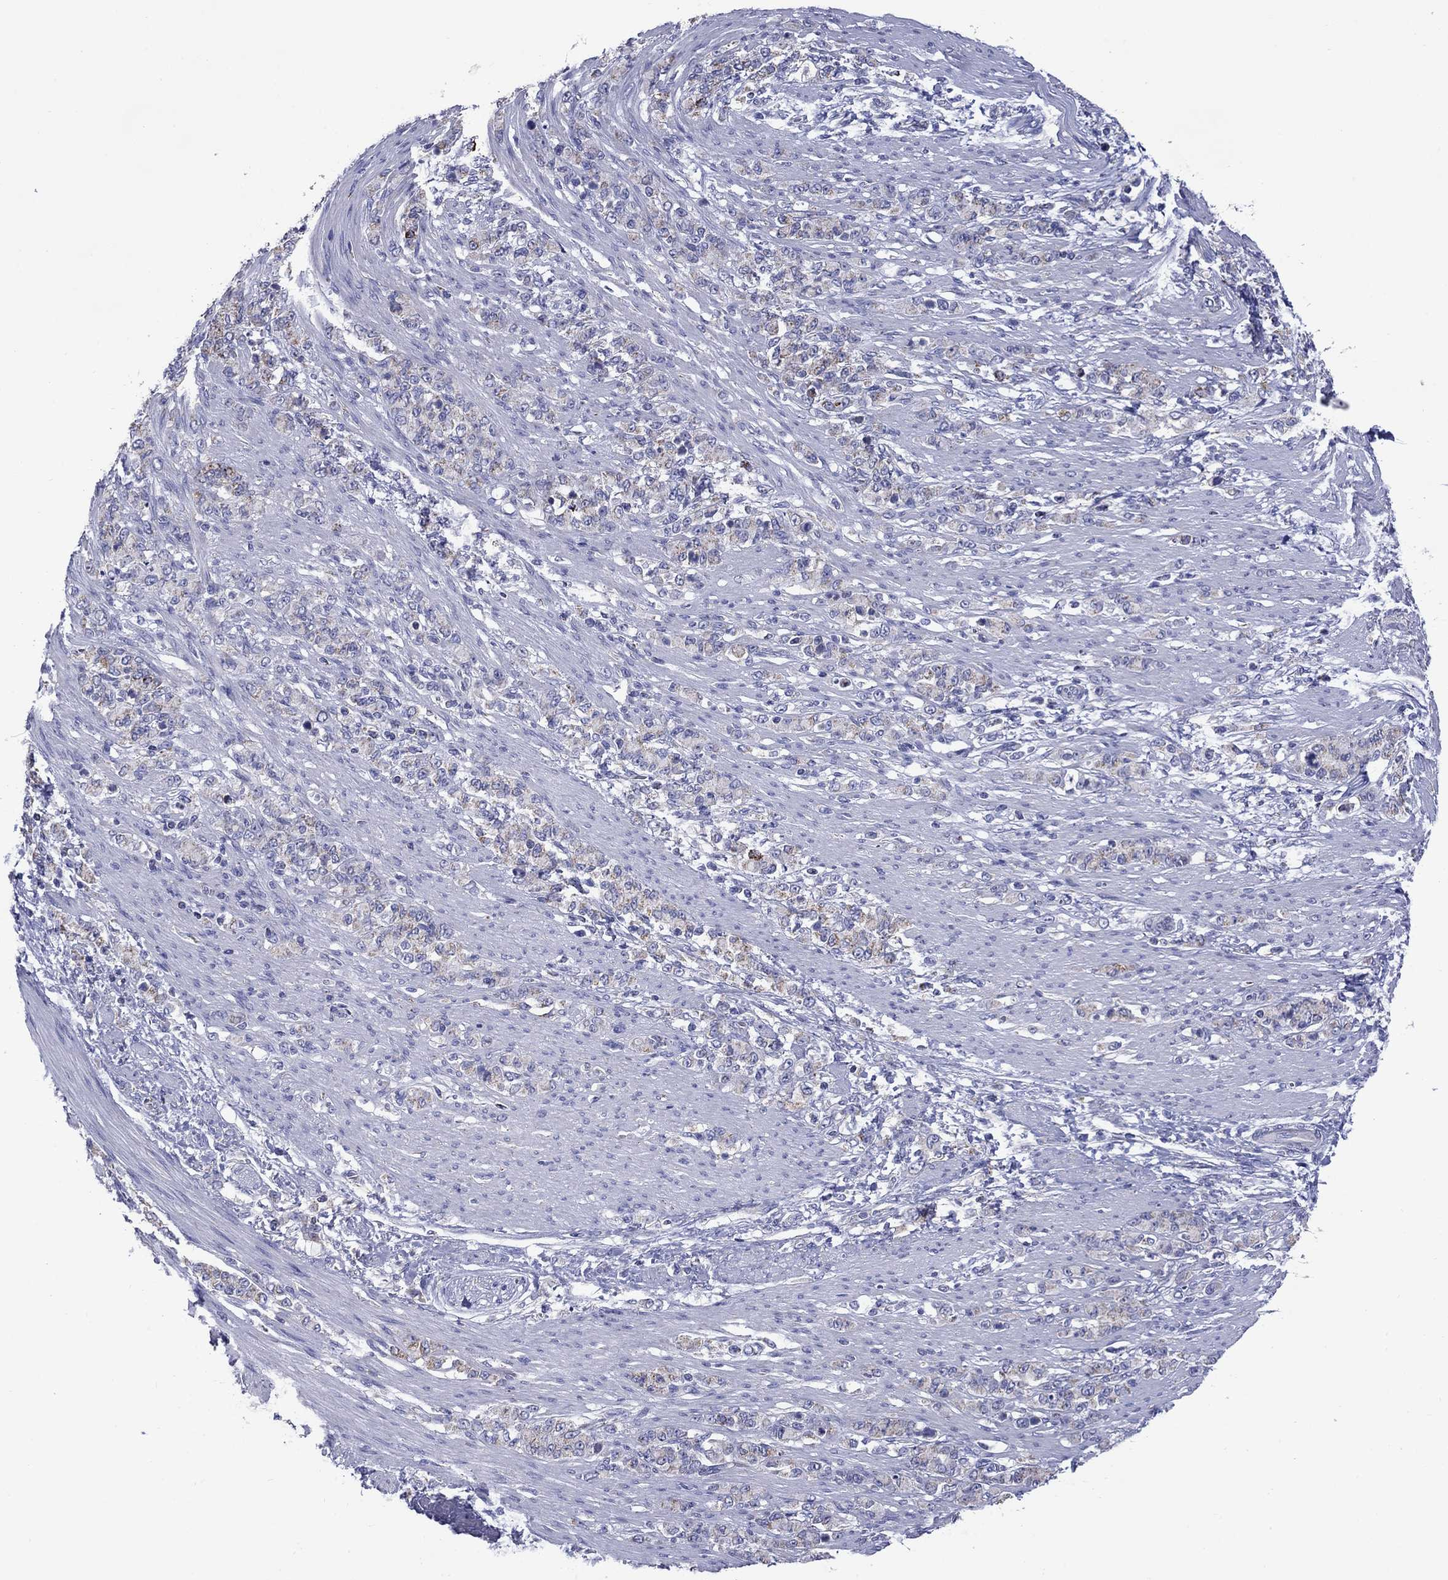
{"staining": {"intensity": "weak", "quantity": "<25%", "location": "cytoplasmic/membranous"}, "tissue": "stomach cancer", "cell_type": "Tumor cells", "image_type": "cancer", "snomed": [{"axis": "morphology", "description": "Normal tissue, NOS"}, {"axis": "morphology", "description": "Adenocarcinoma, NOS"}, {"axis": "topography", "description": "Stomach"}], "caption": "There is no significant staining in tumor cells of adenocarcinoma (stomach). (Stains: DAB immunohistochemistry (IHC) with hematoxylin counter stain, Microscopy: brightfield microscopy at high magnification).", "gene": "ACADSB", "patient": {"sex": "female", "age": 79}}